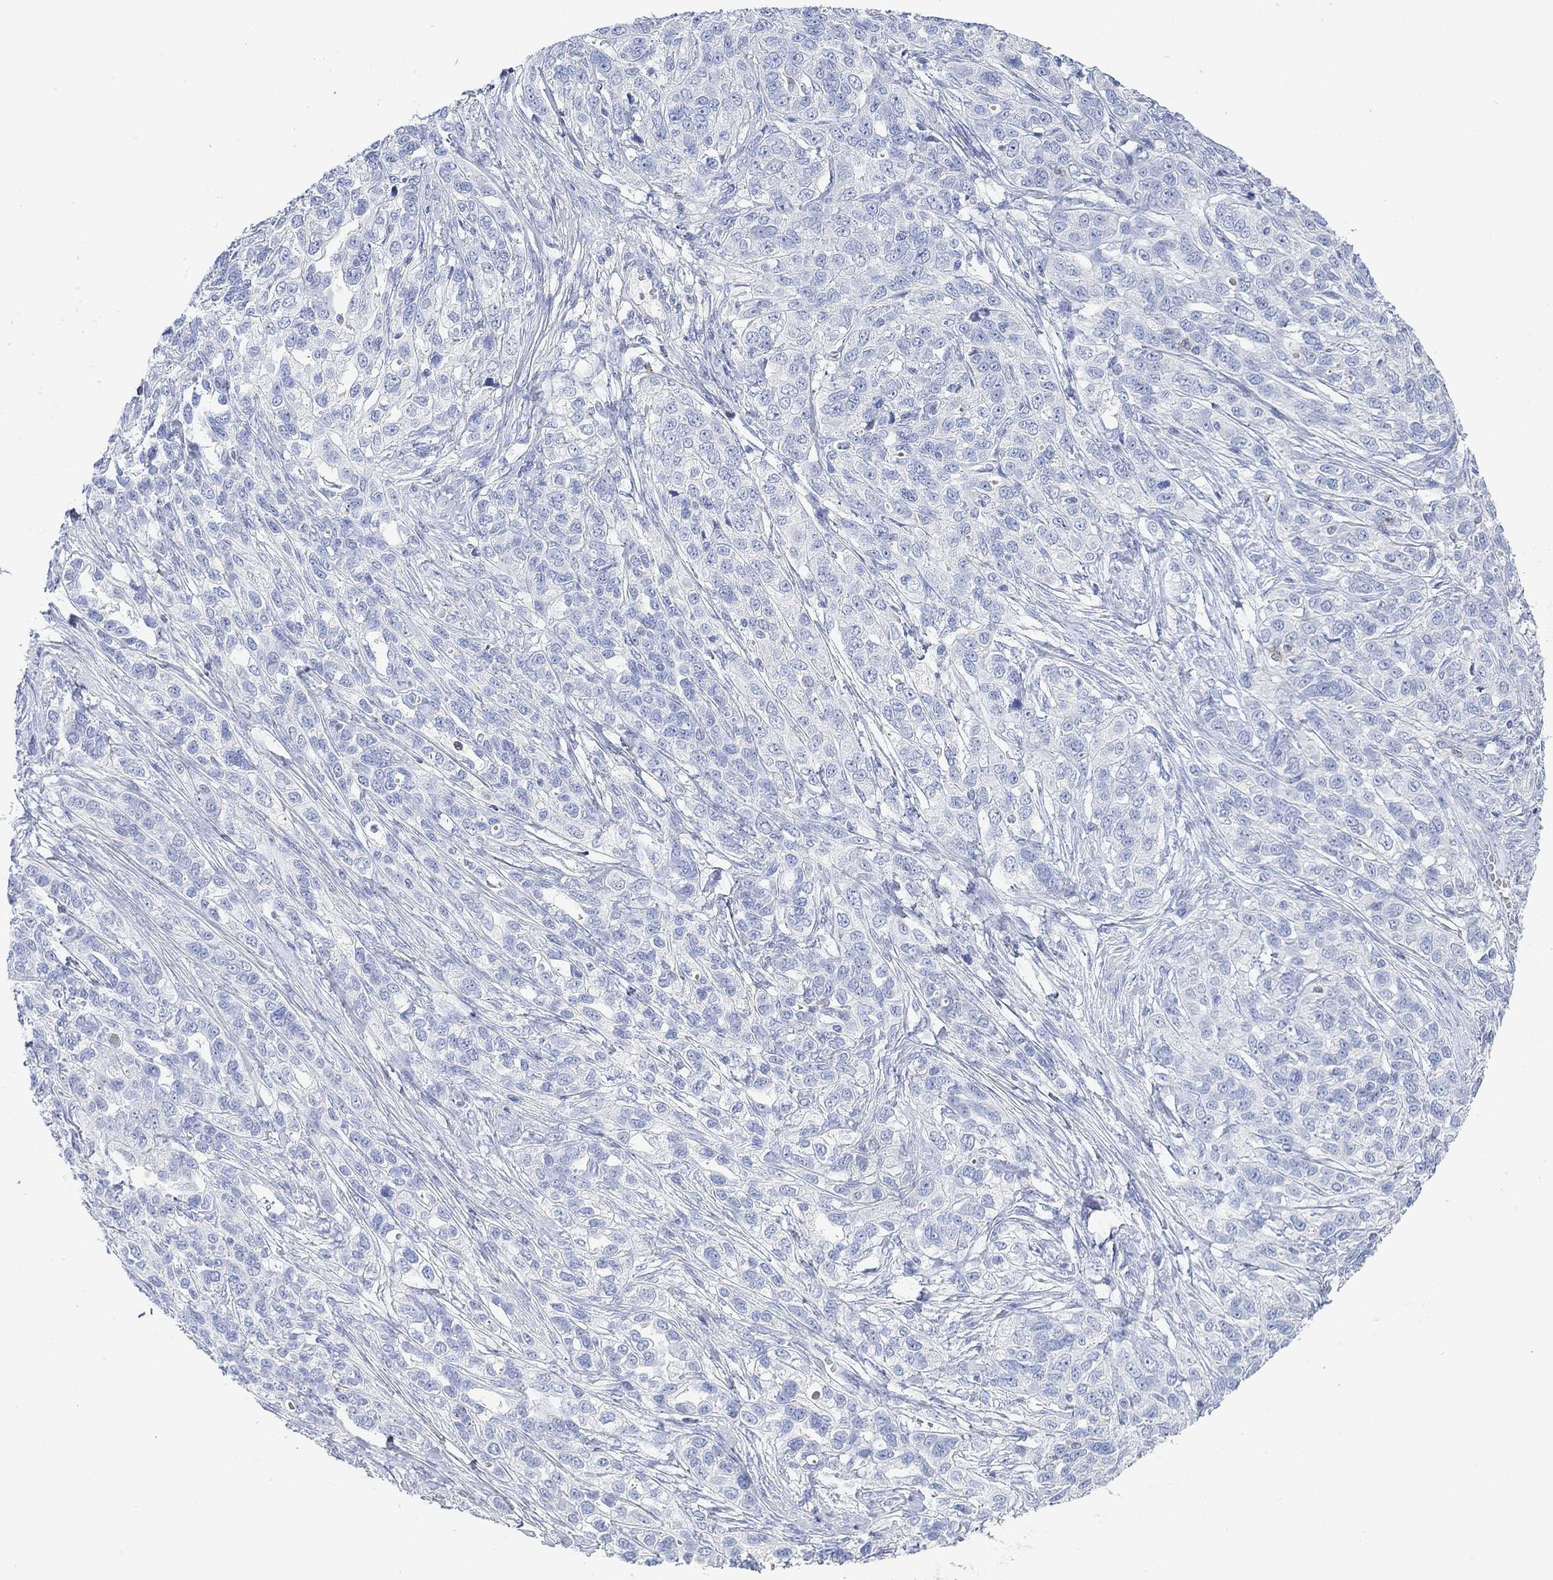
{"staining": {"intensity": "negative", "quantity": "none", "location": "none"}, "tissue": "ovarian cancer", "cell_type": "Tumor cells", "image_type": "cancer", "snomed": [{"axis": "morphology", "description": "Cystadenocarcinoma, serous, NOS"}, {"axis": "topography", "description": "Ovary"}], "caption": "A high-resolution photomicrograph shows immunohistochemistry (IHC) staining of serous cystadenocarcinoma (ovarian), which demonstrates no significant expression in tumor cells.", "gene": "PPP1R17", "patient": {"sex": "female", "age": 71}}